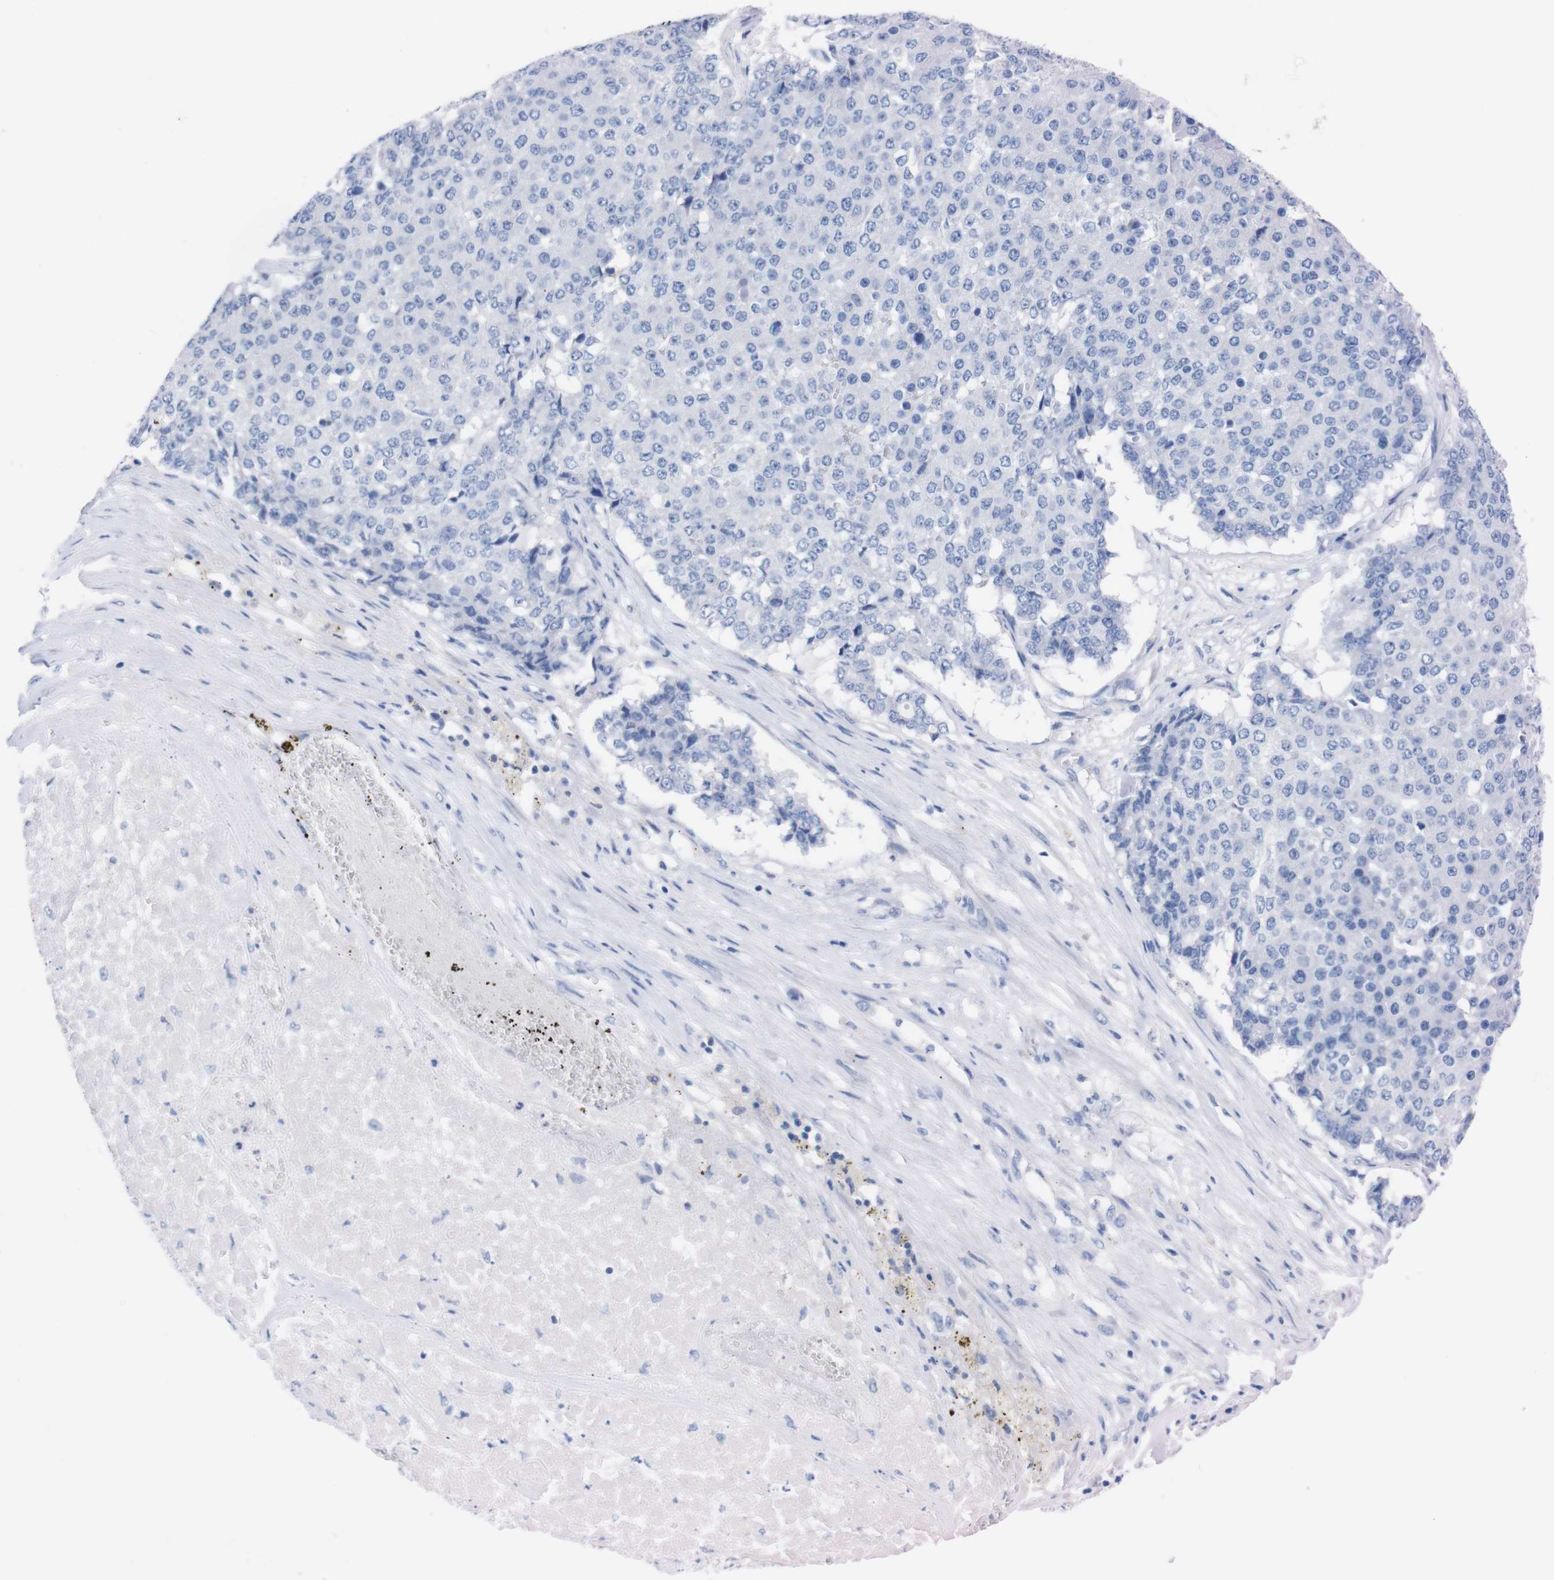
{"staining": {"intensity": "negative", "quantity": "none", "location": "none"}, "tissue": "pancreatic cancer", "cell_type": "Tumor cells", "image_type": "cancer", "snomed": [{"axis": "morphology", "description": "Adenocarcinoma, NOS"}, {"axis": "topography", "description": "Pancreas"}], "caption": "There is no significant positivity in tumor cells of adenocarcinoma (pancreatic).", "gene": "TMEM243", "patient": {"sex": "male", "age": 50}}